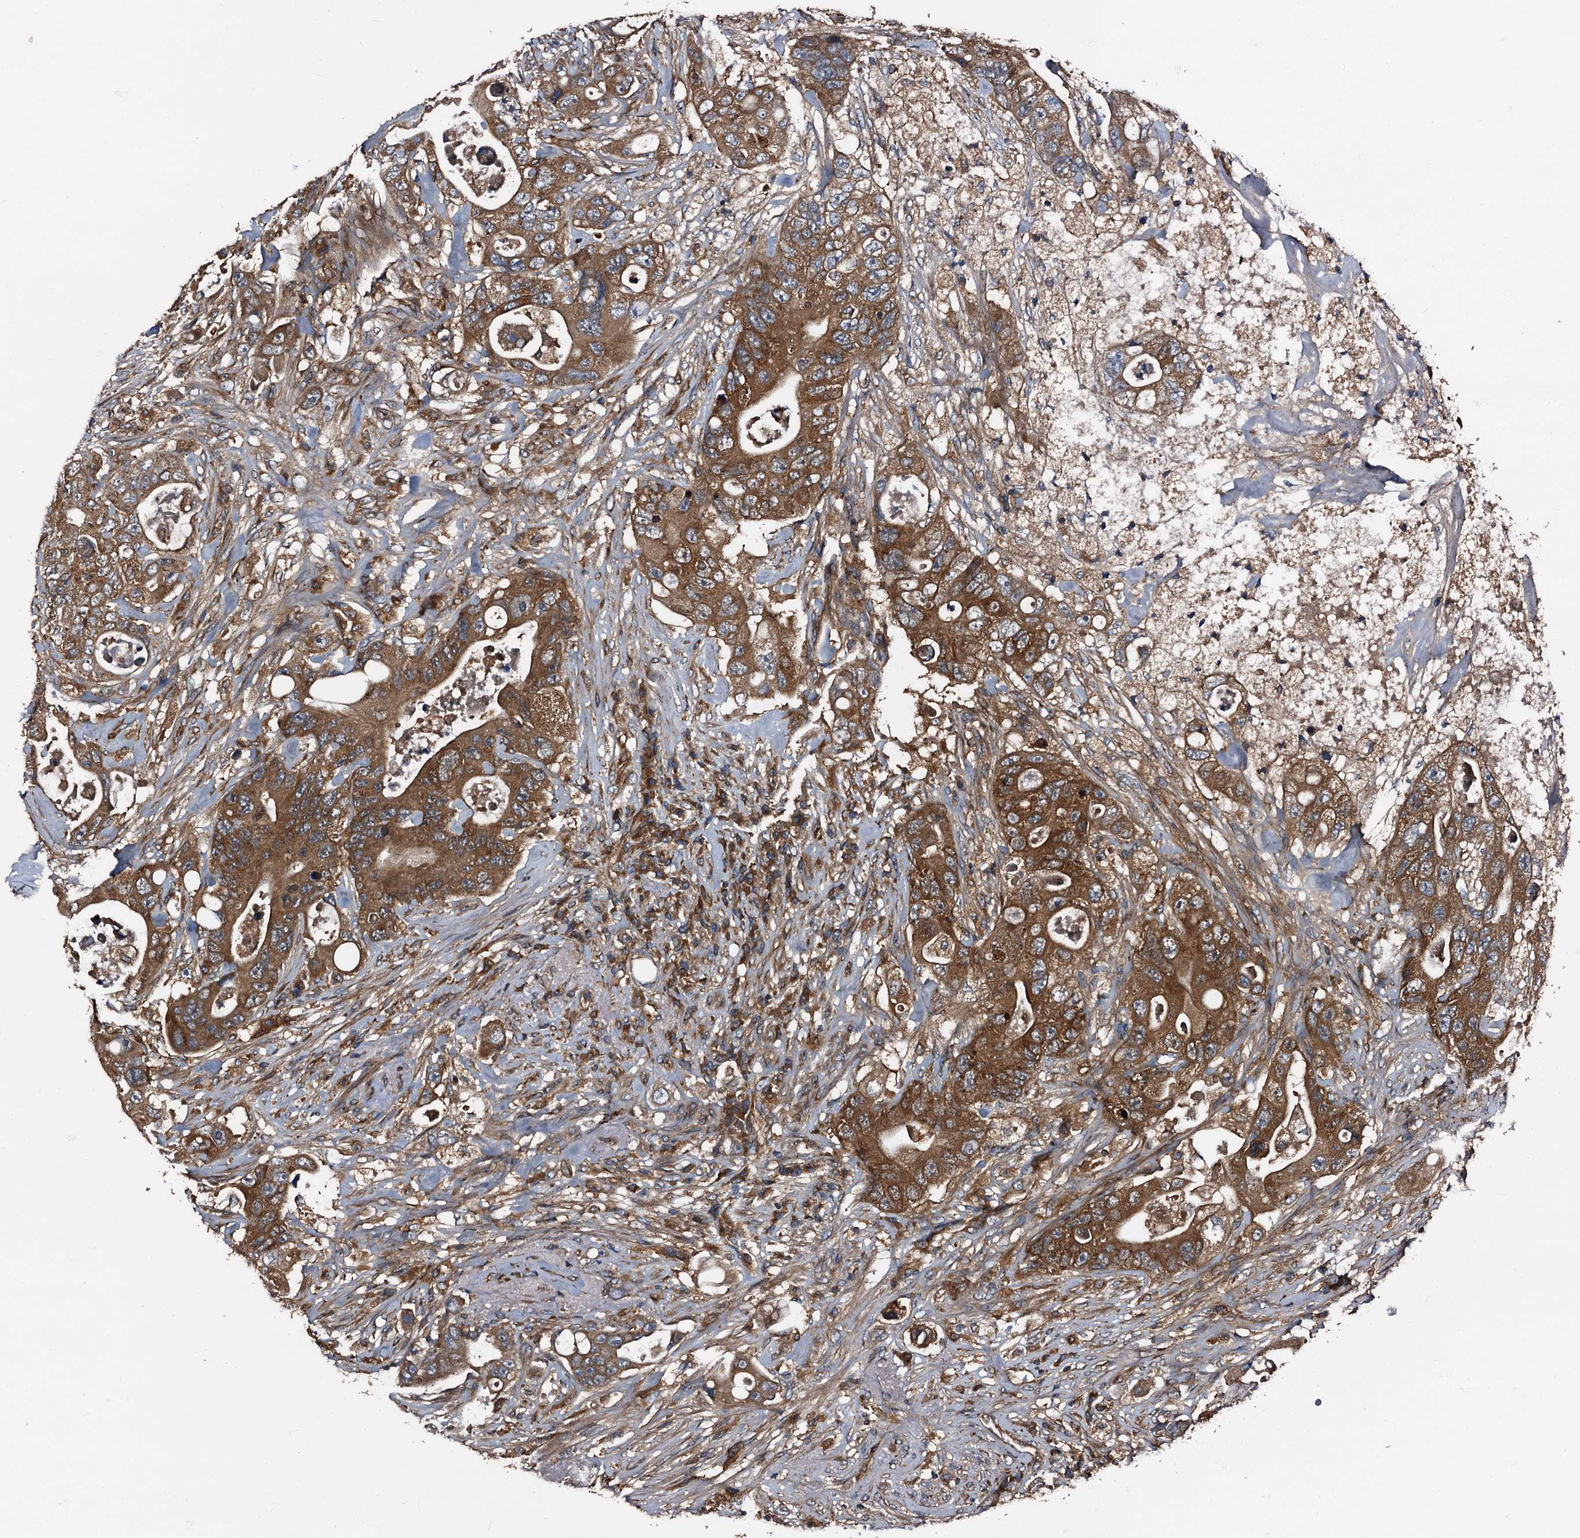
{"staining": {"intensity": "strong", "quantity": ">75%", "location": "cytoplasmic/membranous"}, "tissue": "colorectal cancer", "cell_type": "Tumor cells", "image_type": "cancer", "snomed": [{"axis": "morphology", "description": "Adenocarcinoma, NOS"}, {"axis": "topography", "description": "Colon"}], "caption": "The histopathology image exhibits staining of adenocarcinoma (colorectal), revealing strong cytoplasmic/membranous protein positivity (brown color) within tumor cells. The protein is stained brown, and the nuclei are stained in blue (DAB (3,3'-diaminobenzidine) IHC with brightfield microscopy, high magnification).", "gene": "PEX5", "patient": {"sex": "female", "age": 46}}